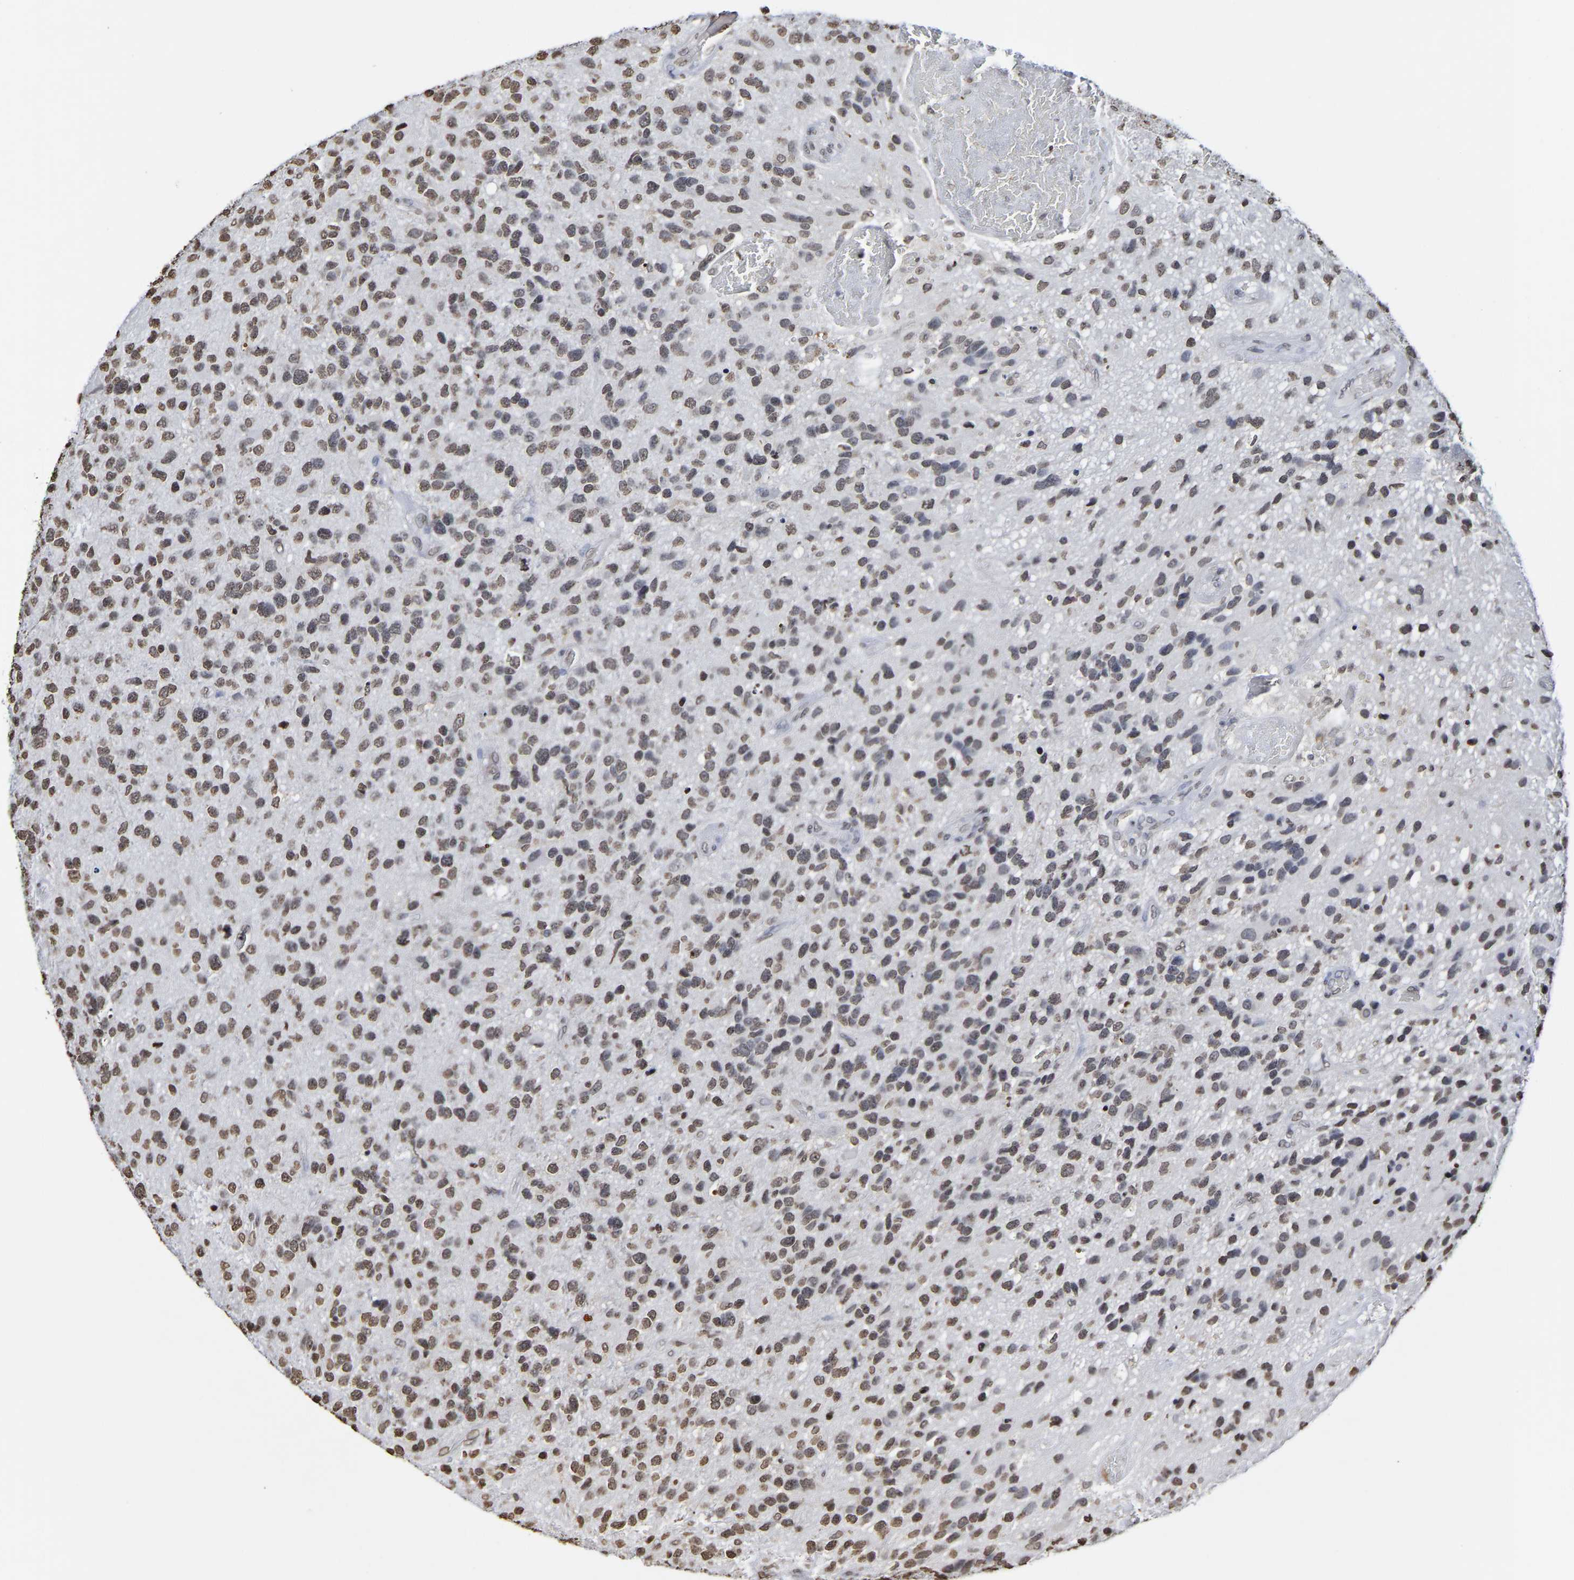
{"staining": {"intensity": "moderate", "quantity": ">75%", "location": "nuclear"}, "tissue": "glioma", "cell_type": "Tumor cells", "image_type": "cancer", "snomed": [{"axis": "morphology", "description": "Glioma, malignant, High grade"}, {"axis": "topography", "description": "Brain"}], "caption": "High-power microscopy captured an IHC micrograph of glioma, revealing moderate nuclear staining in about >75% of tumor cells. The protein is stained brown, and the nuclei are stained in blue (DAB IHC with brightfield microscopy, high magnification).", "gene": "ATF4", "patient": {"sex": "female", "age": 58}}